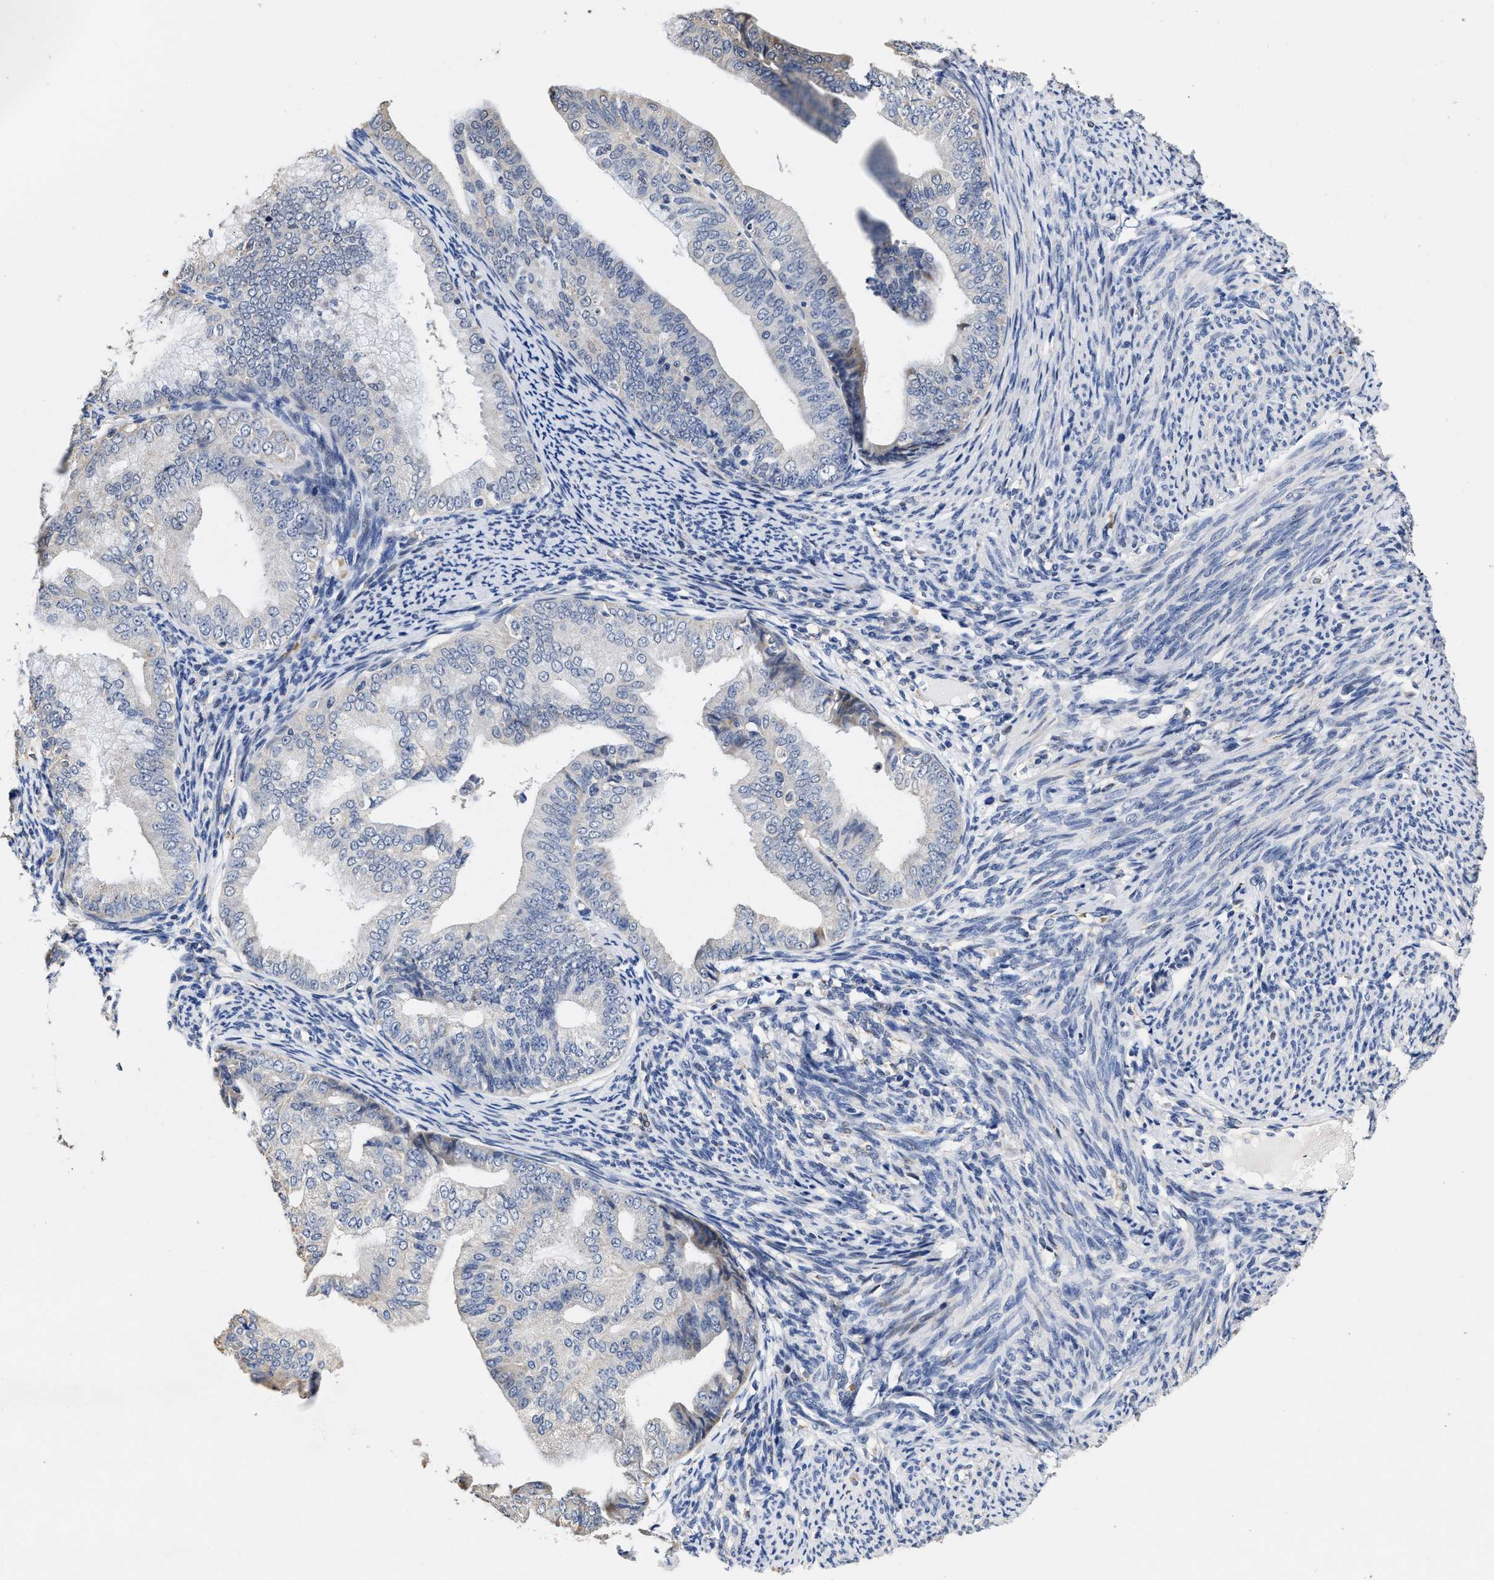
{"staining": {"intensity": "negative", "quantity": "none", "location": "none"}, "tissue": "endometrial cancer", "cell_type": "Tumor cells", "image_type": "cancer", "snomed": [{"axis": "morphology", "description": "Adenocarcinoma, NOS"}, {"axis": "topography", "description": "Endometrium"}], "caption": "Tumor cells show no significant protein expression in endometrial cancer.", "gene": "ZFAT", "patient": {"sex": "female", "age": 63}}